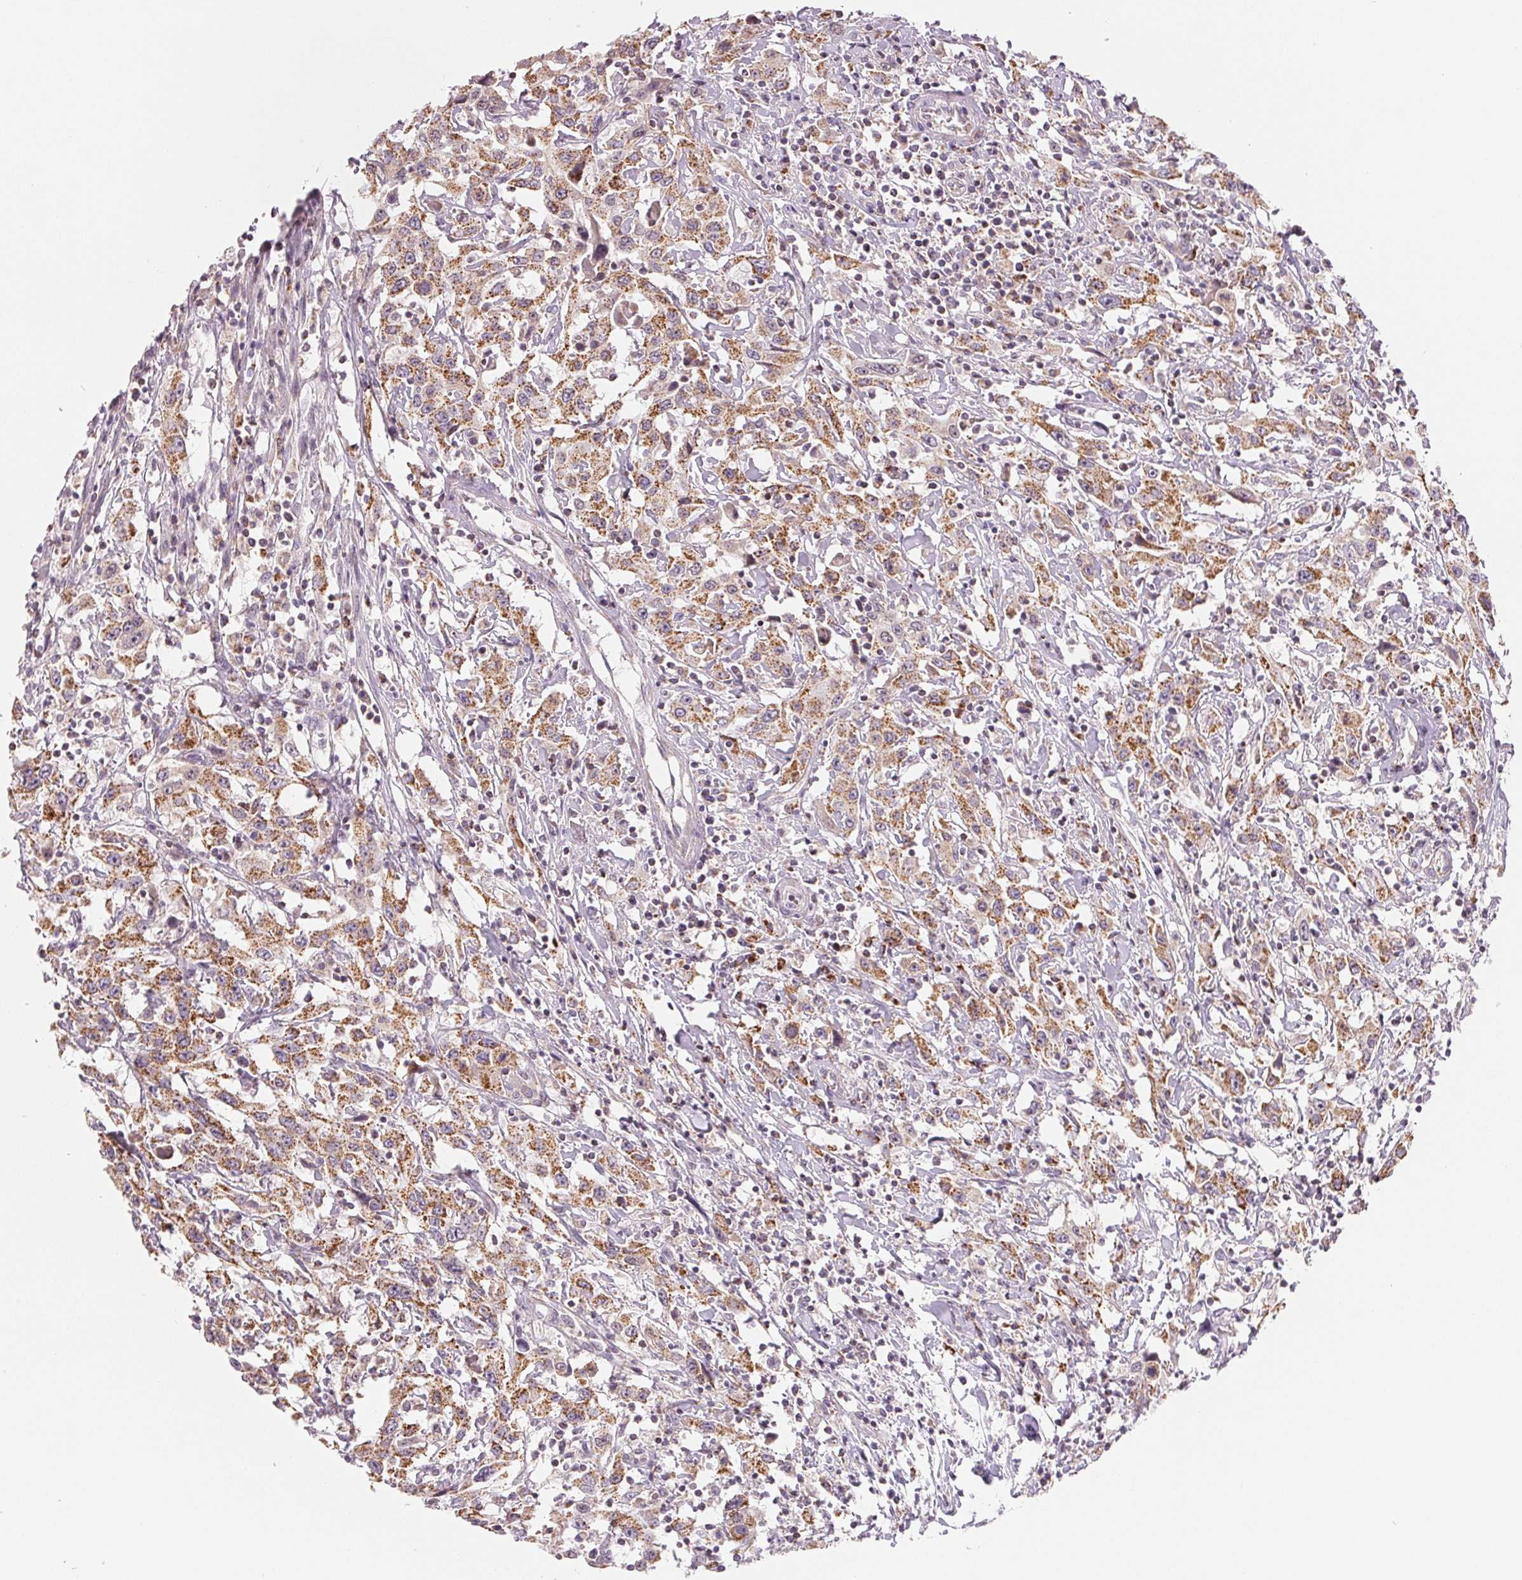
{"staining": {"intensity": "moderate", "quantity": ">75%", "location": "cytoplasmic/membranous"}, "tissue": "urothelial cancer", "cell_type": "Tumor cells", "image_type": "cancer", "snomed": [{"axis": "morphology", "description": "Urothelial carcinoma, High grade"}, {"axis": "topography", "description": "Urinary bladder"}], "caption": "Tumor cells demonstrate medium levels of moderate cytoplasmic/membranous staining in about >75% of cells in high-grade urothelial carcinoma. (brown staining indicates protein expression, while blue staining denotes nuclei).", "gene": "HINT2", "patient": {"sex": "male", "age": 61}}